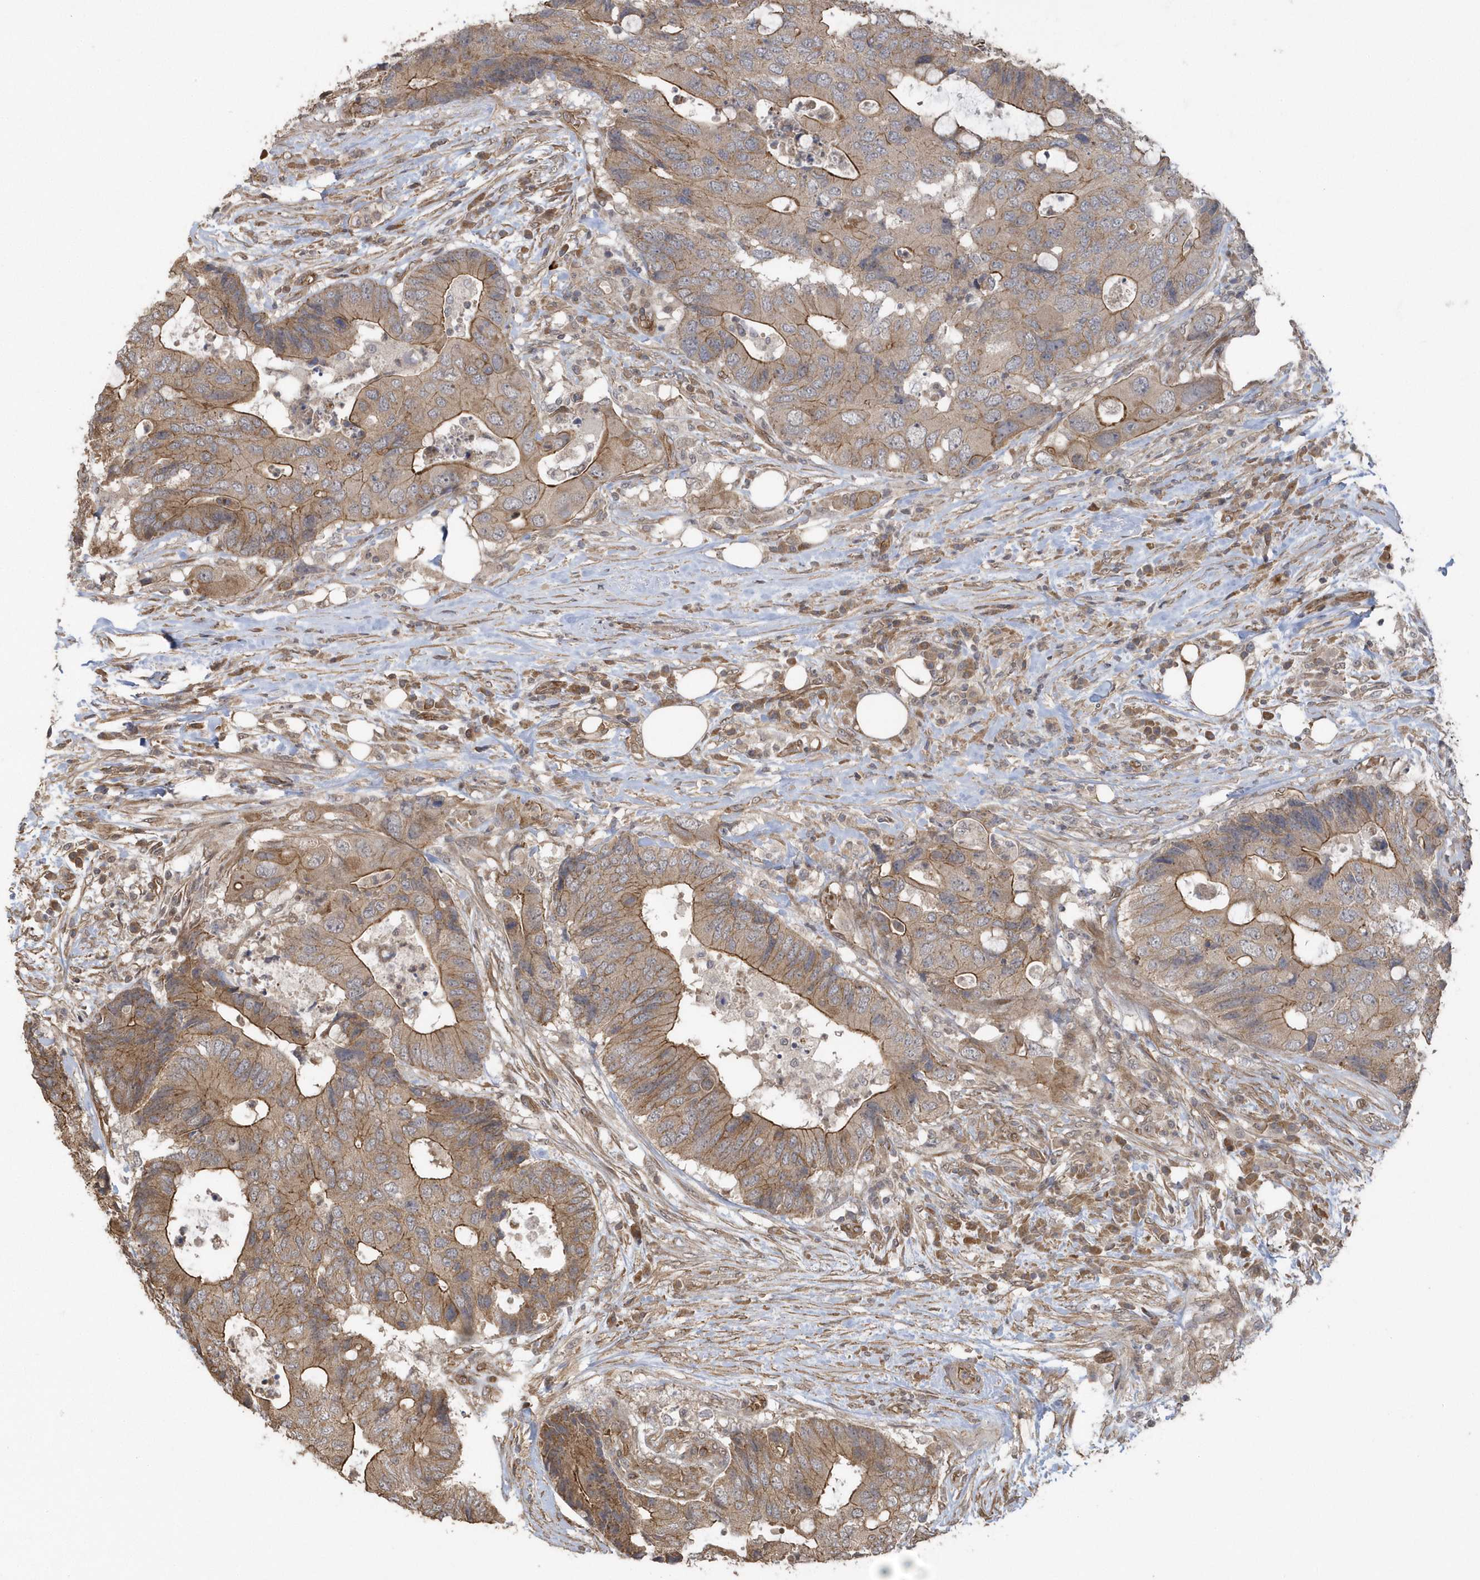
{"staining": {"intensity": "moderate", "quantity": ">75%", "location": "cytoplasmic/membranous"}, "tissue": "colorectal cancer", "cell_type": "Tumor cells", "image_type": "cancer", "snomed": [{"axis": "morphology", "description": "Adenocarcinoma, NOS"}, {"axis": "topography", "description": "Colon"}], "caption": "IHC histopathology image of neoplastic tissue: human colorectal adenocarcinoma stained using immunohistochemistry (IHC) exhibits medium levels of moderate protein expression localized specifically in the cytoplasmic/membranous of tumor cells, appearing as a cytoplasmic/membranous brown color.", "gene": "HERPUD1", "patient": {"sex": "male", "age": 71}}